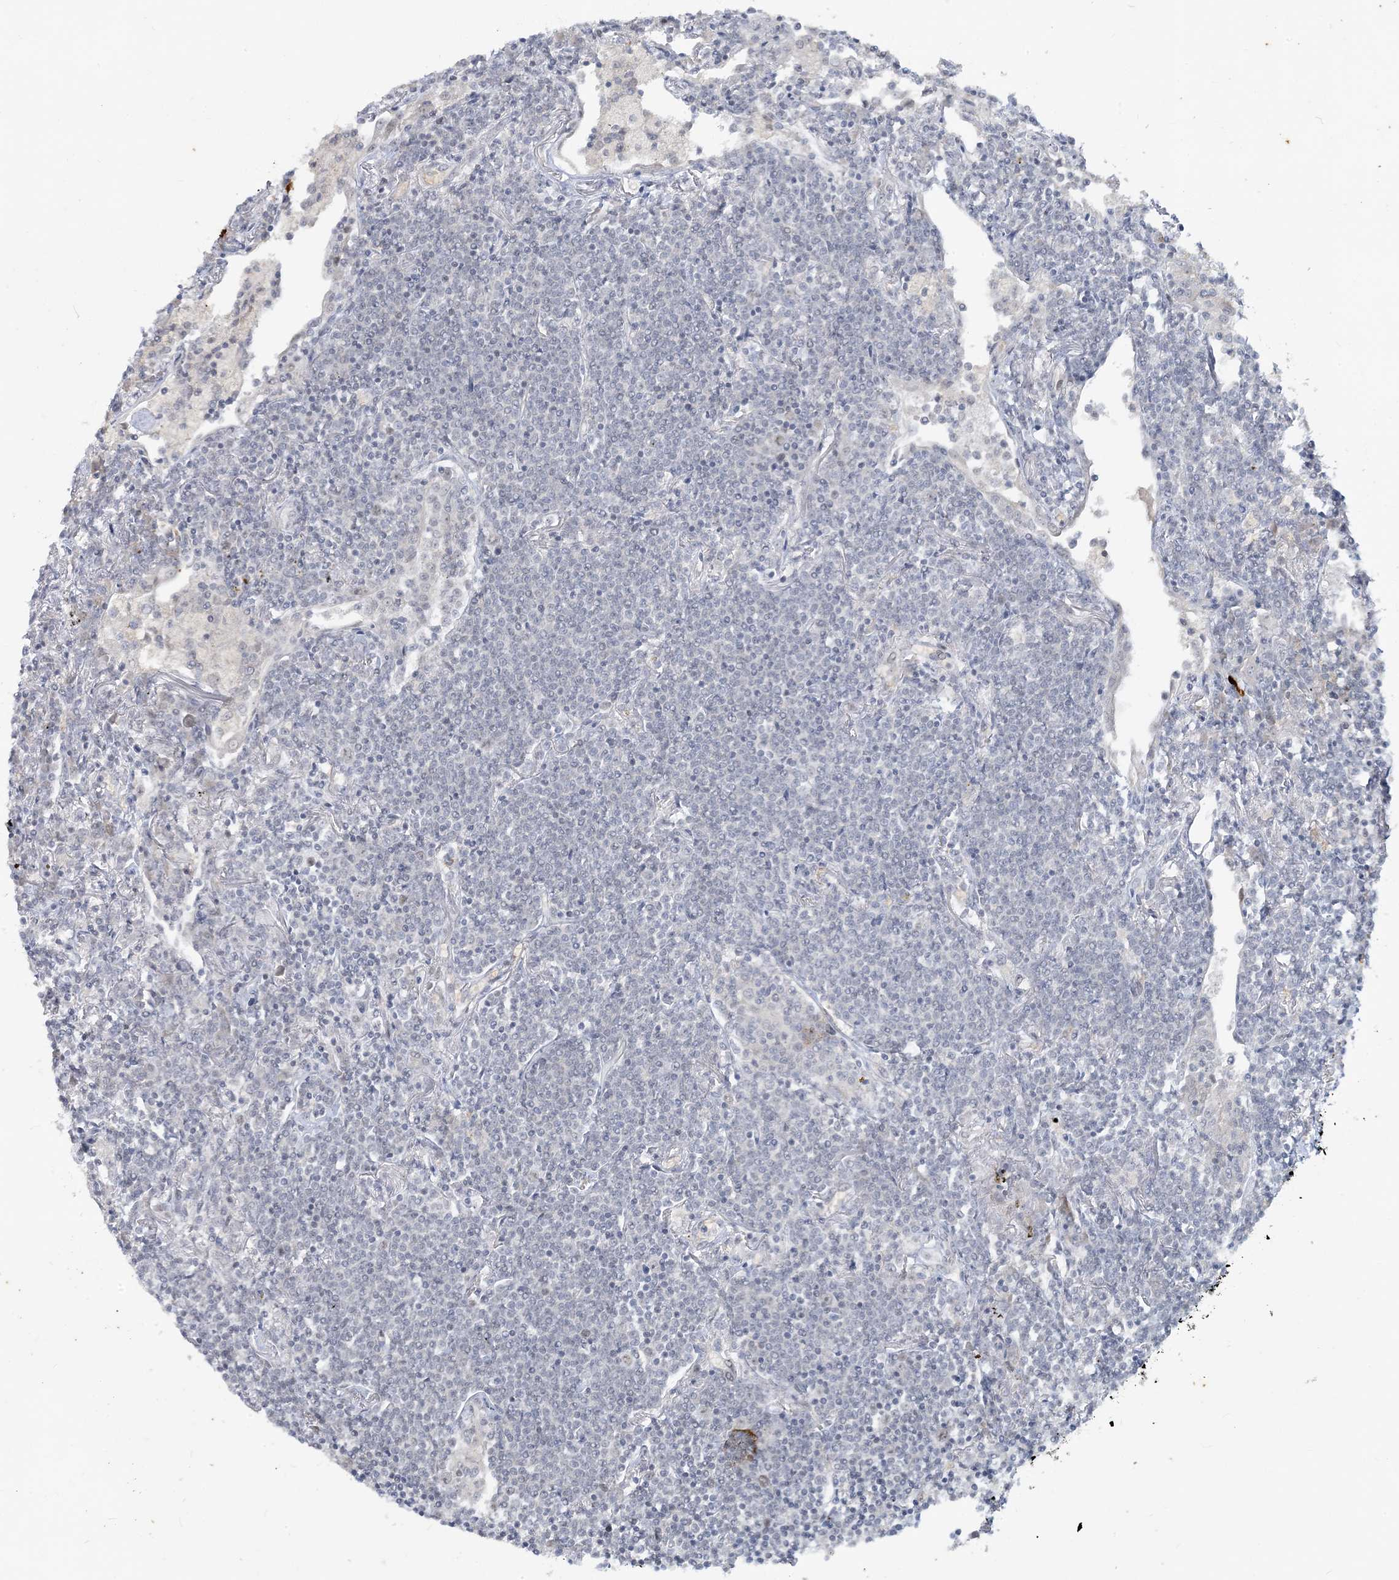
{"staining": {"intensity": "negative", "quantity": "none", "location": "none"}, "tissue": "lymphoma", "cell_type": "Tumor cells", "image_type": "cancer", "snomed": [{"axis": "morphology", "description": "Malignant lymphoma, non-Hodgkin's type, Low grade"}, {"axis": "topography", "description": "Lung"}], "caption": "Tumor cells are negative for protein expression in human lymphoma.", "gene": "LEXM", "patient": {"sex": "female", "age": 71}}